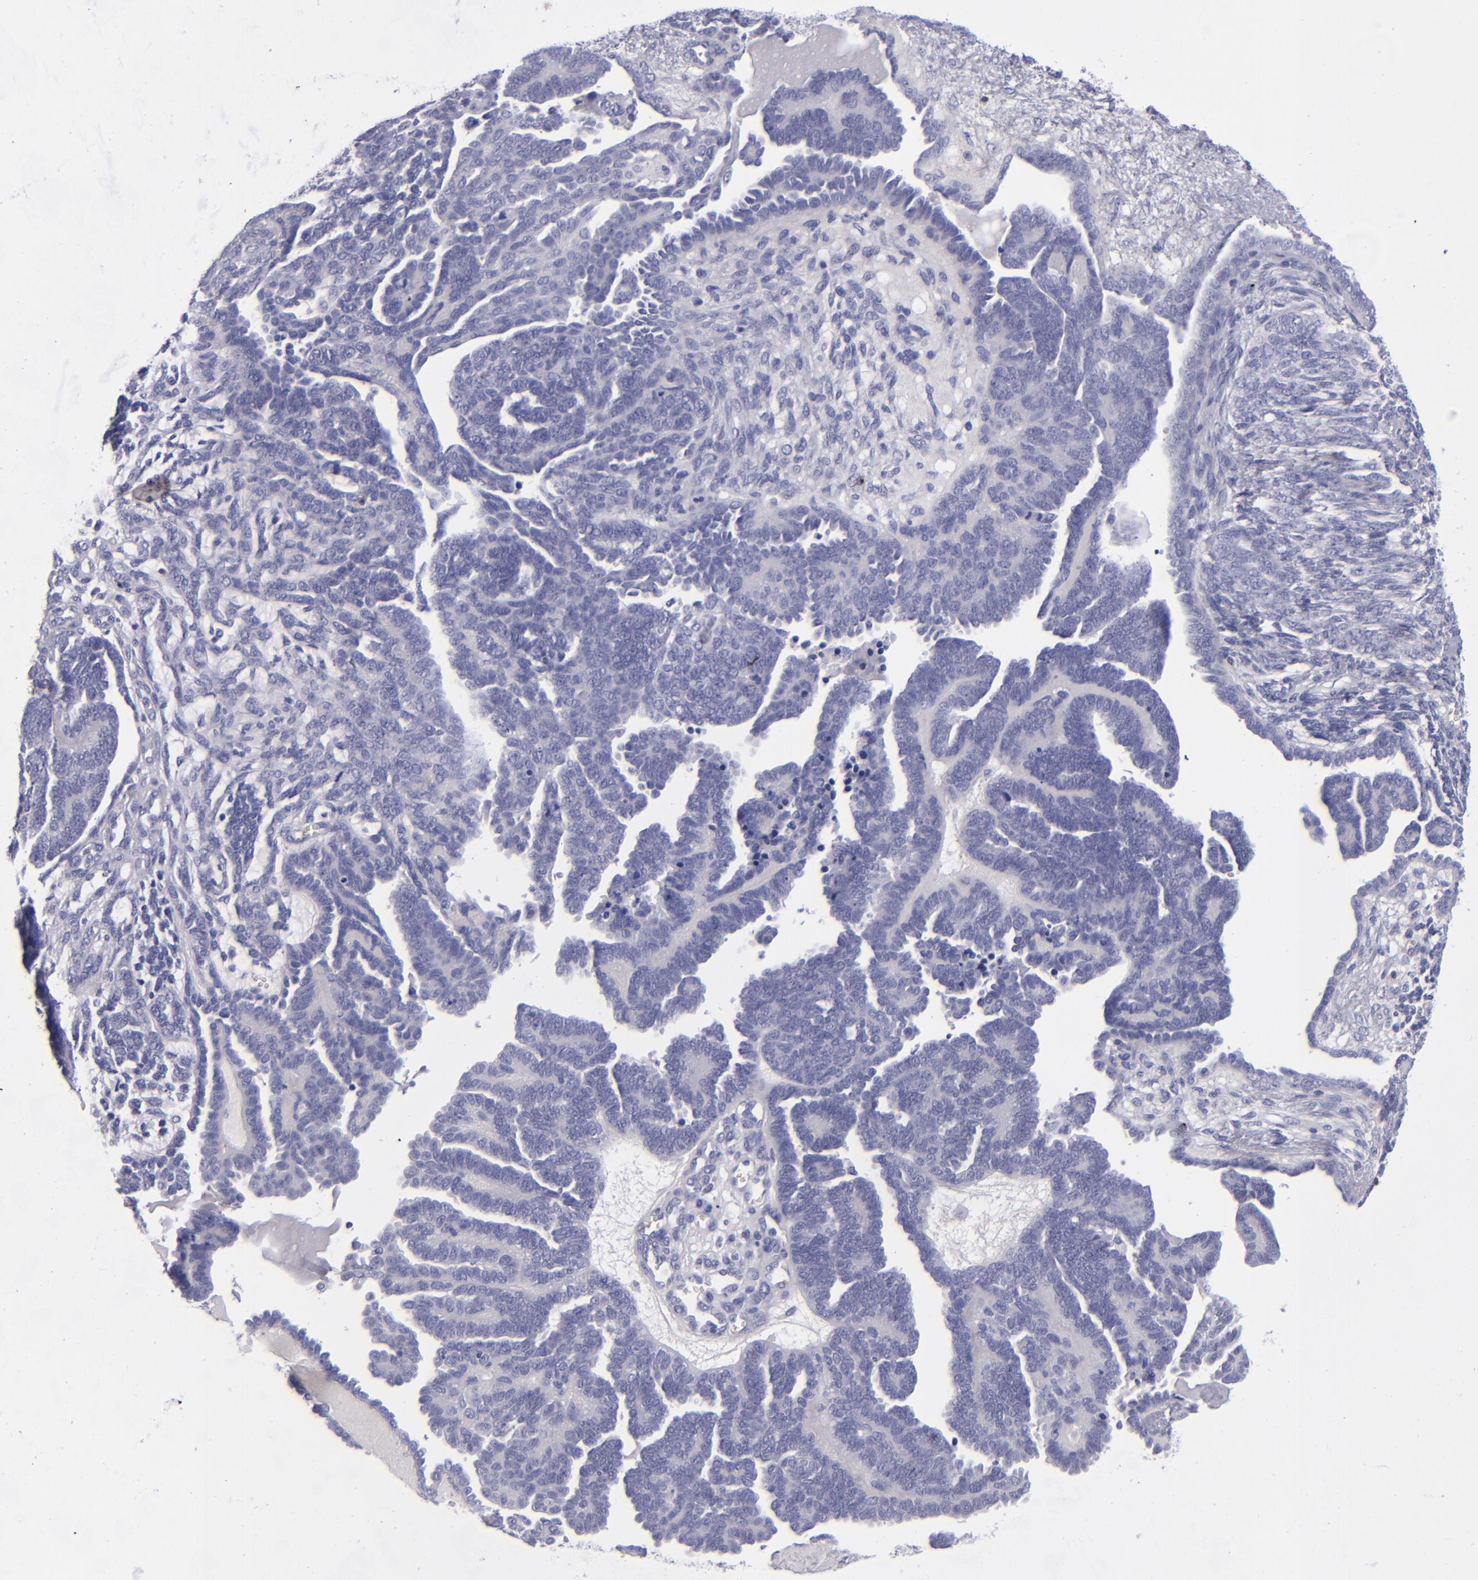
{"staining": {"intensity": "negative", "quantity": "none", "location": "none"}, "tissue": "endometrial cancer", "cell_type": "Tumor cells", "image_type": "cancer", "snomed": [{"axis": "morphology", "description": "Neoplasm, malignant, NOS"}, {"axis": "topography", "description": "Endometrium"}], "caption": "Tumor cells show no significant staining in endometrial cancer (neoplasm (malignant)).", "gene": "CD2", "patient": {"sex": "female", "age": 74}}